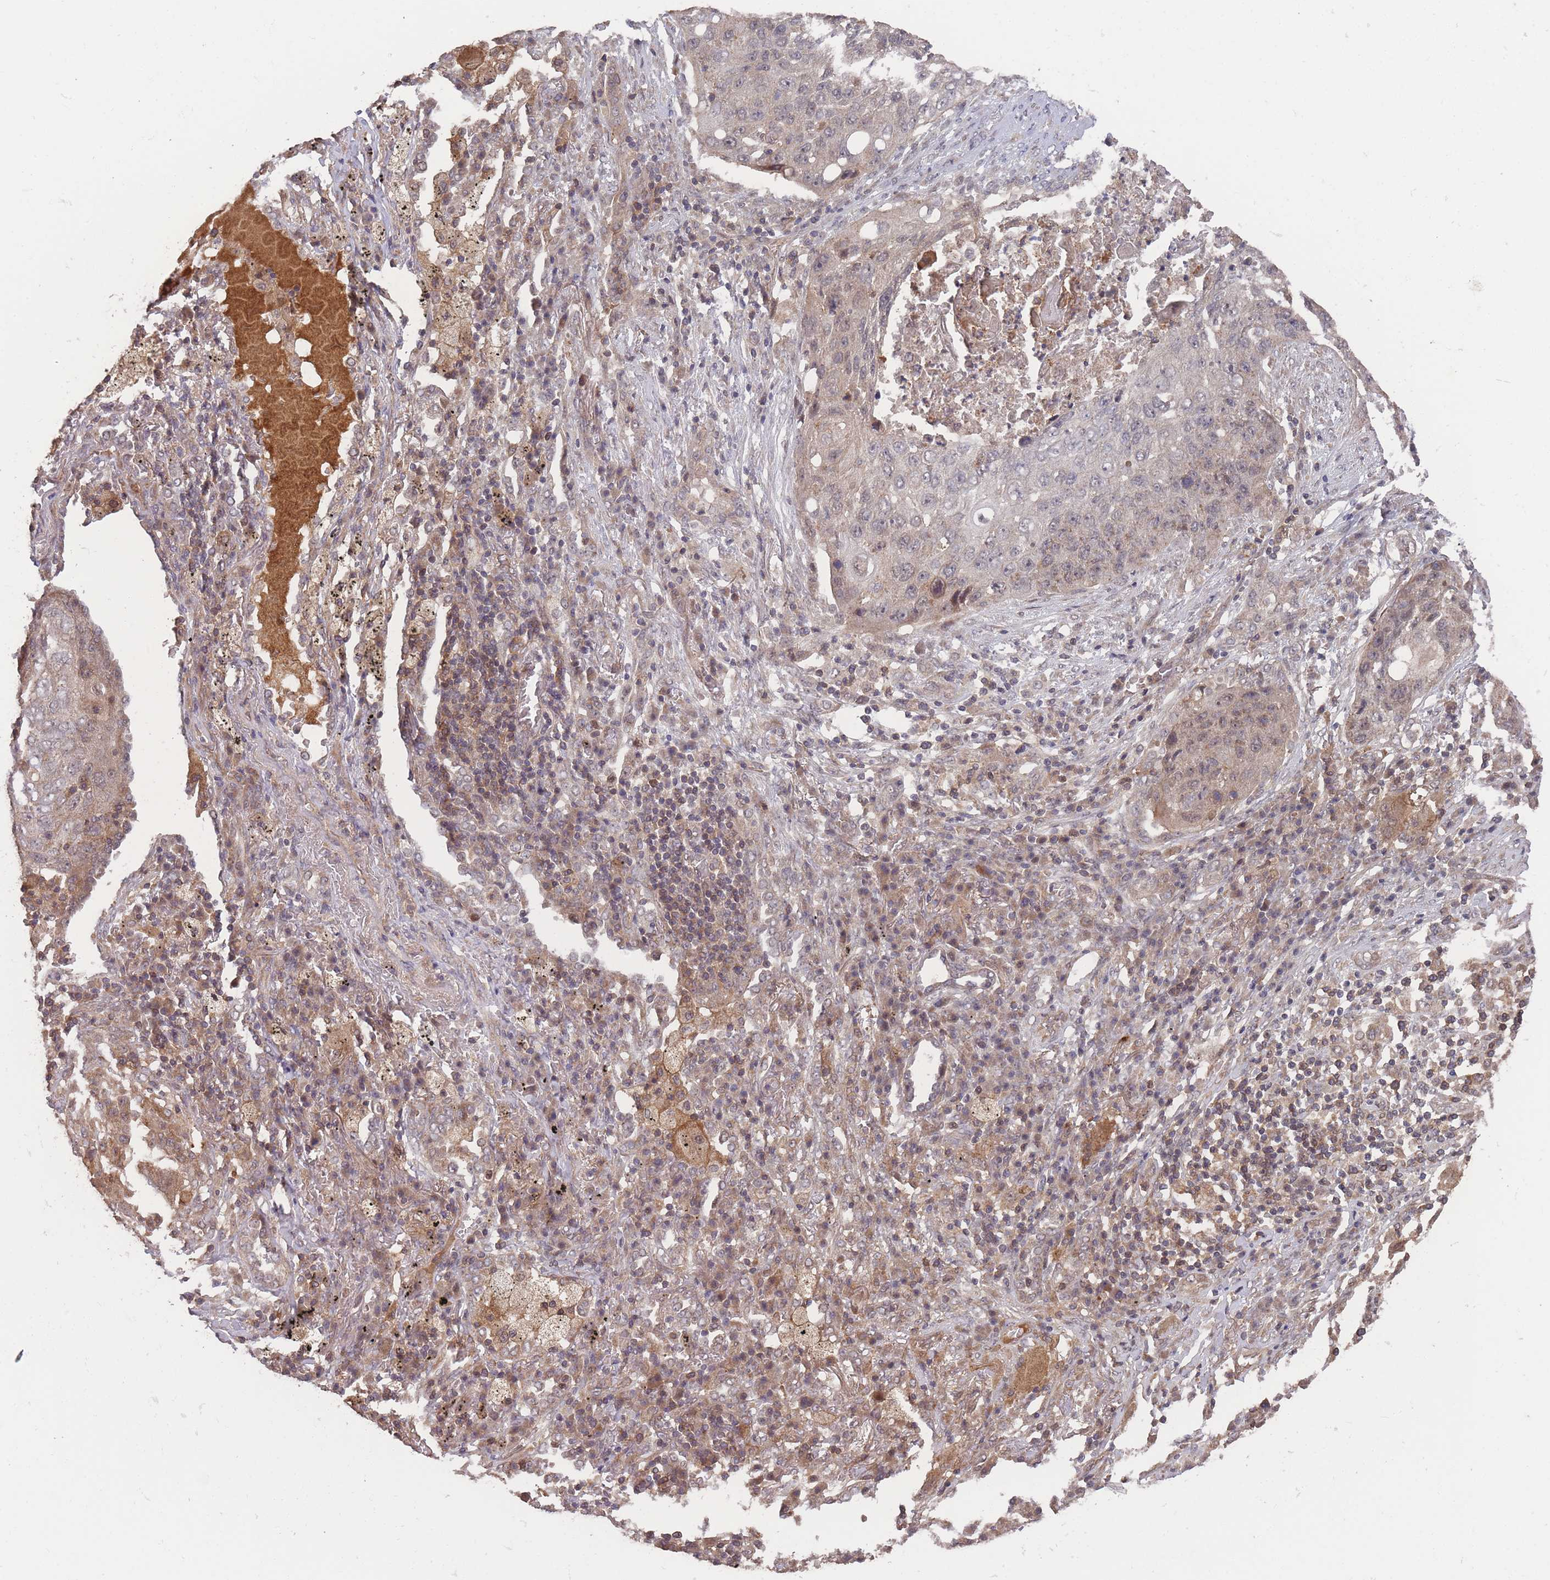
{"staining": {"intensity": "weak", "quantity": "<25%", "location": "cytoplasmic/membranous"}, "tissue": "lung cancer", "cell_type": "Tumor cells", "image_type": "cancer", "snomed": [{"axis": "morphology", "description": "Squamous cell carcinoma, NOS"}, {"axis": "topography", "description": "Lung"}], "caption": "Human lung cancer (squamous cell carcinoma) stained for a protein using IHC displays no positivity in tumor cells.", "gene": "SF3B1", "patient": {"sex": "female", "age": 63}}